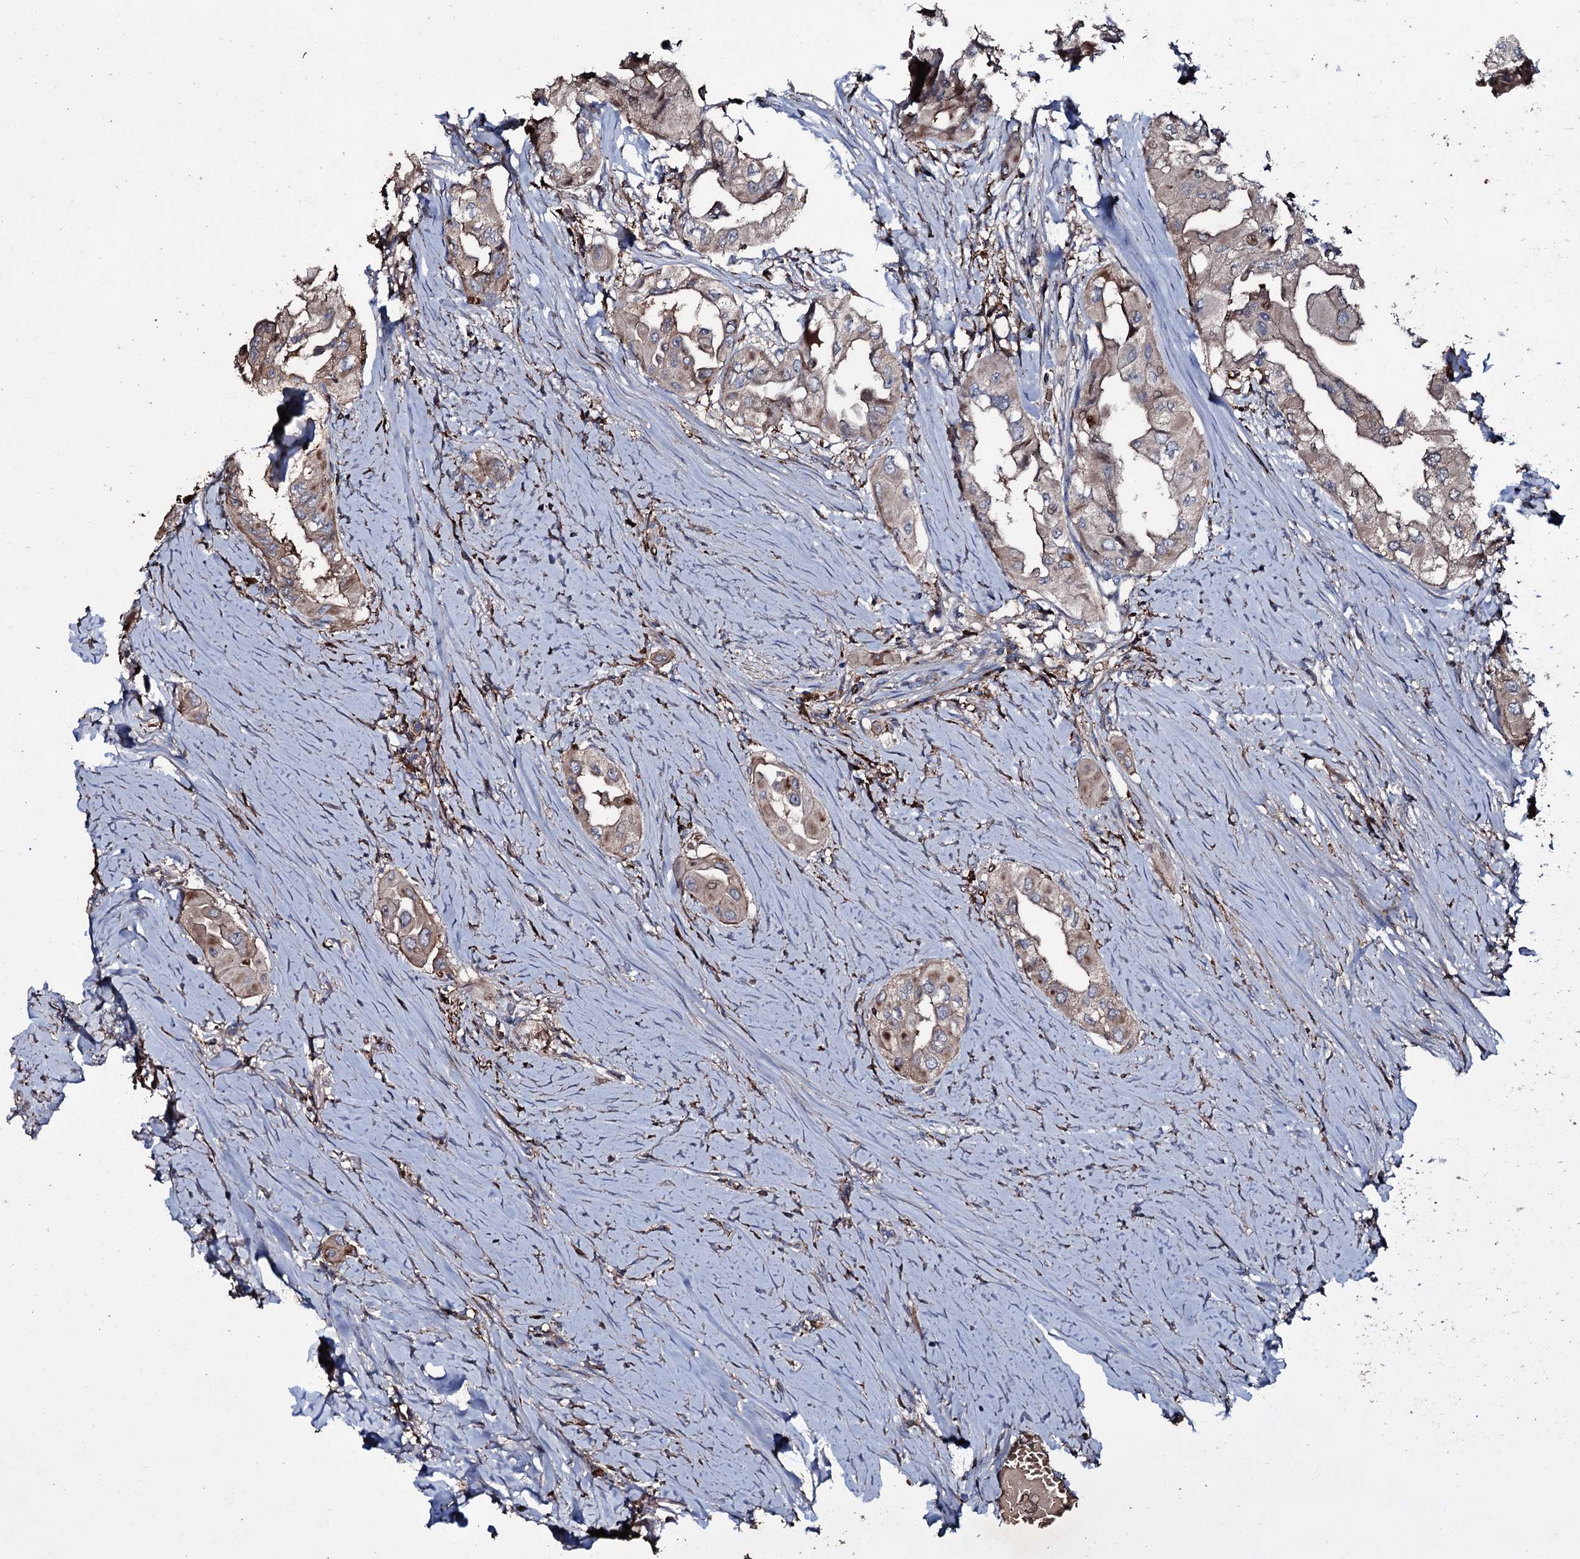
{"staining": {"intensity": "negative", "quantity": "none", "location": "none"}, "tissue": "thyroid cancer", "cell_type": "Tumor cells", "image_type": "cancer", "snomed": [{"axis": "morphology", "description": "Papillary adenocarcinoma, NOS"}, {"axis": "topography", "description": "Thyroid gland"}], "caption": "This is an immunohistochemistry histopathology image of thyroid papillary adenocarcinoma. There is no staining in tumor cells.", "gene": "ZSWIM8", "patient": {"sex": "female", "age": 59}}